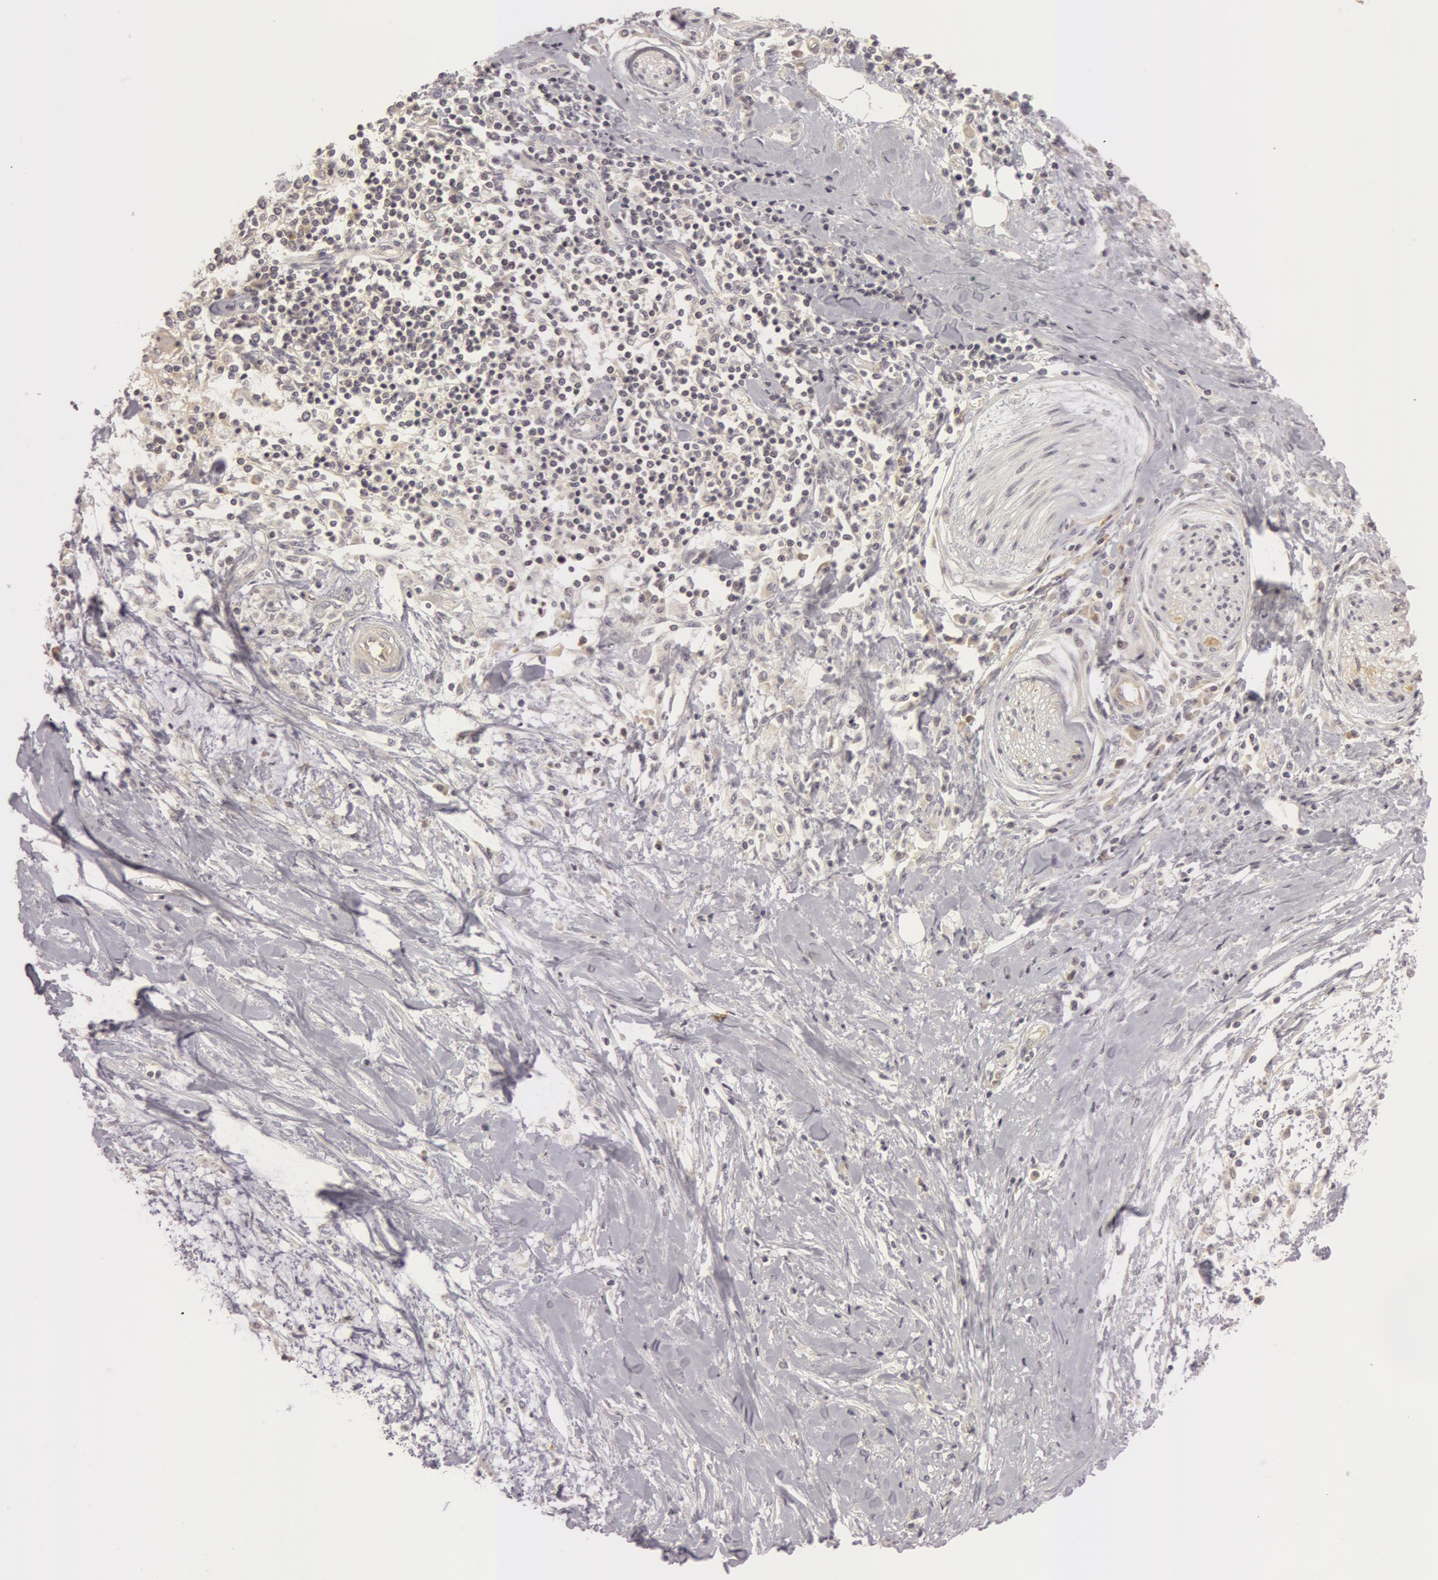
{"staining": {"intensity": "negative", "quantity": "none", "location": "none"}, "tissue": "pancreatic cancer", "cell_type": "Tumor cells", "image_type": "cancer", "snomed": [{"axis": "morphology", "description": "Adenocarcinoma, NOS"}, {"axis": "topography", "description": "Pancreas"}], "caption": "A histopathology image of pancreatic cancer stained for a protein reveals no brown staining in tumor cells.", "gene": "RALGAPA1", "patient": {"sex": "female", "age": 64}}